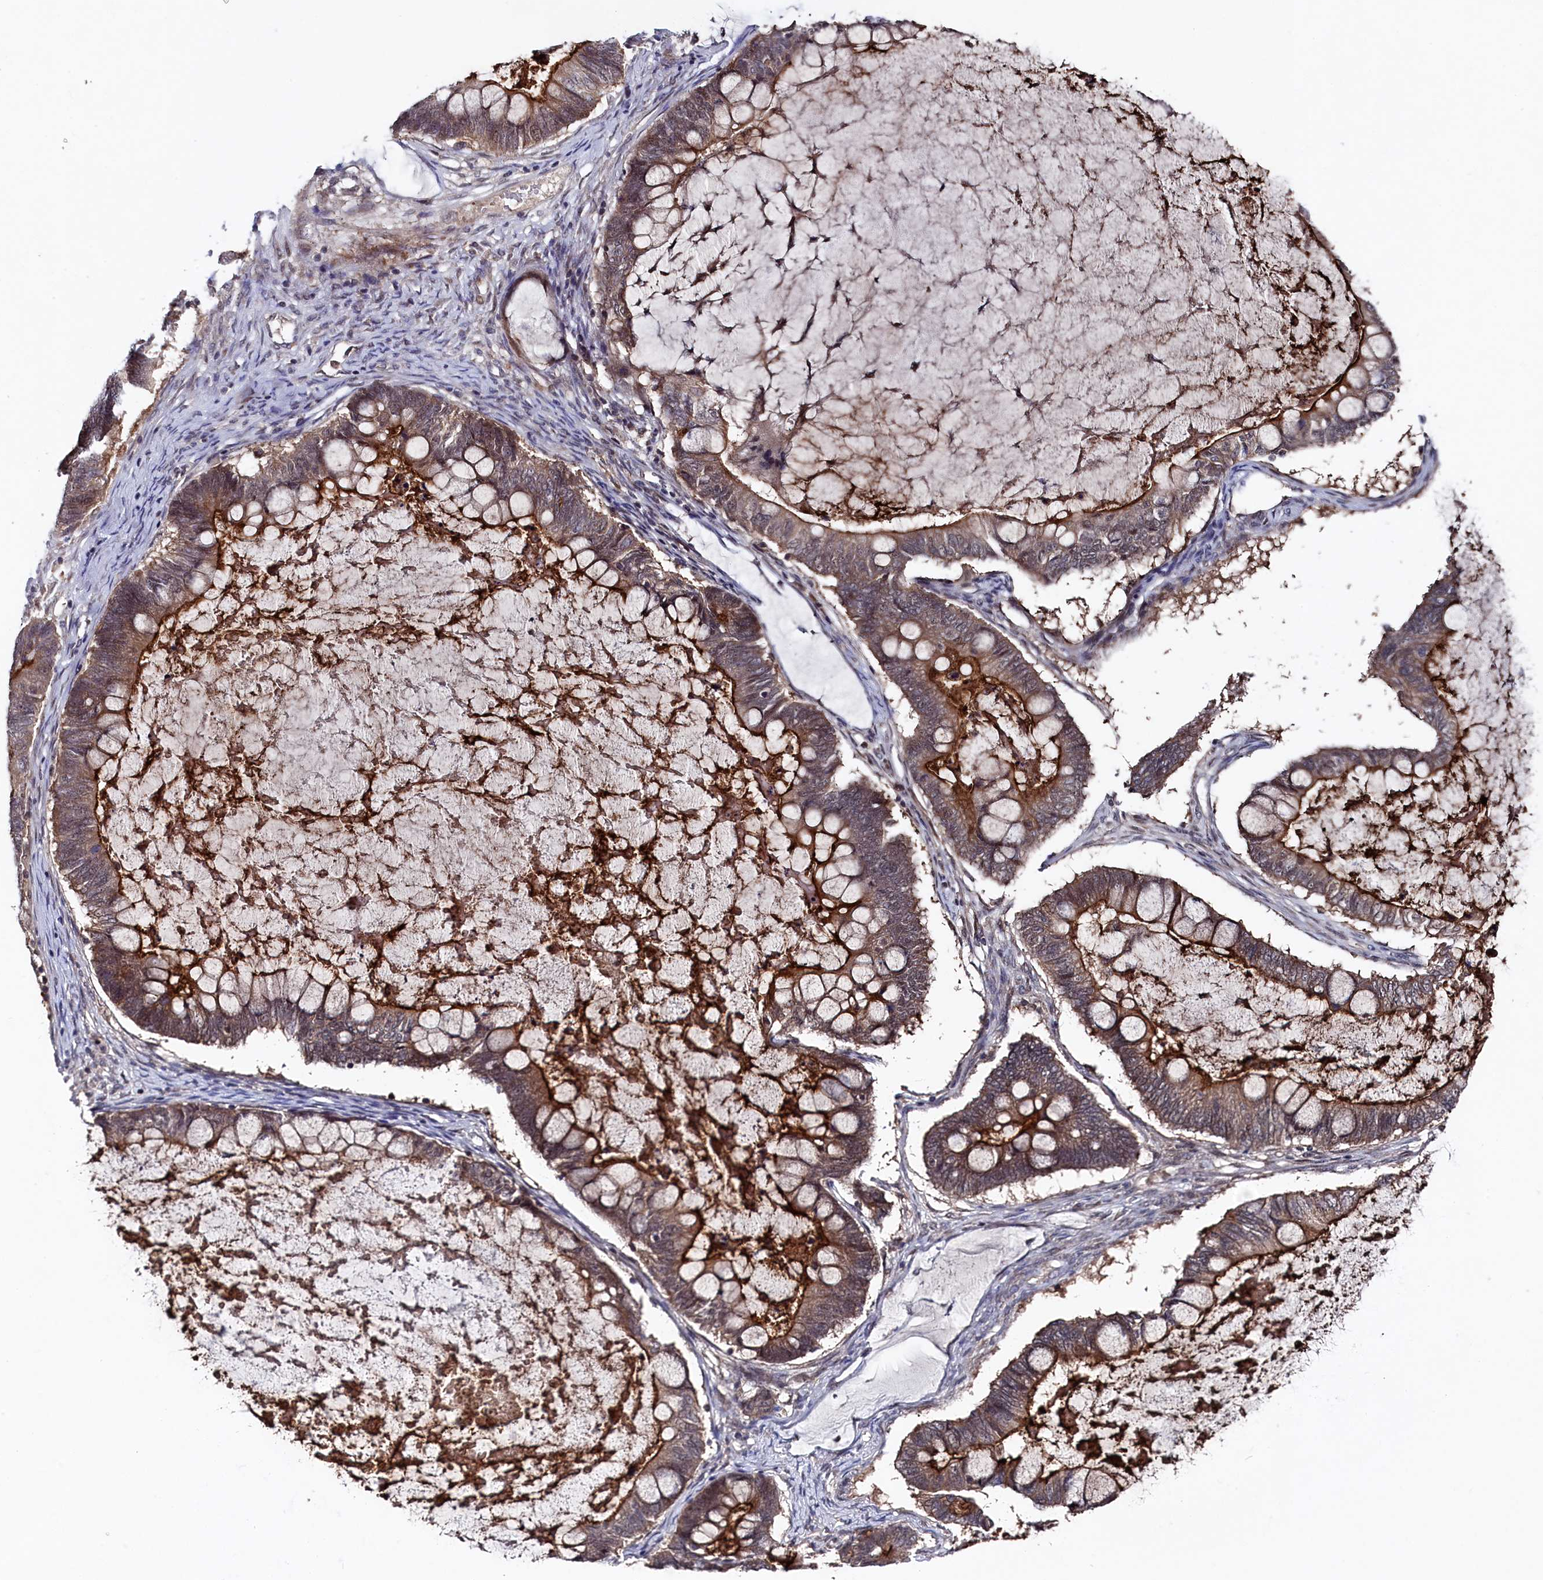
{"staining": {"intensity": "moderate", "quantity": "25%-75%", "location": "cytoplasmic/membranous"}, "tissue": "ovarian cancer", "cell_type": "Tumor cells", "image_type": "cancer", "snomed": [{"axis": "morphology", "description": "Cystadenocarcinoma, mucinous, NOS"}, {"axis": "topography", "description": "Ovary"}], "caption": "Approximately 25%-75% of tumor cells in ovarian cancer (mucinous cystadenocarcinoma) reveal moderate cytoplasmic/membranous protein positivity as visualized by brown immunohistochemical staining.", "gene": "TMC5", "patient": {"sex": "female", "age": 61}}